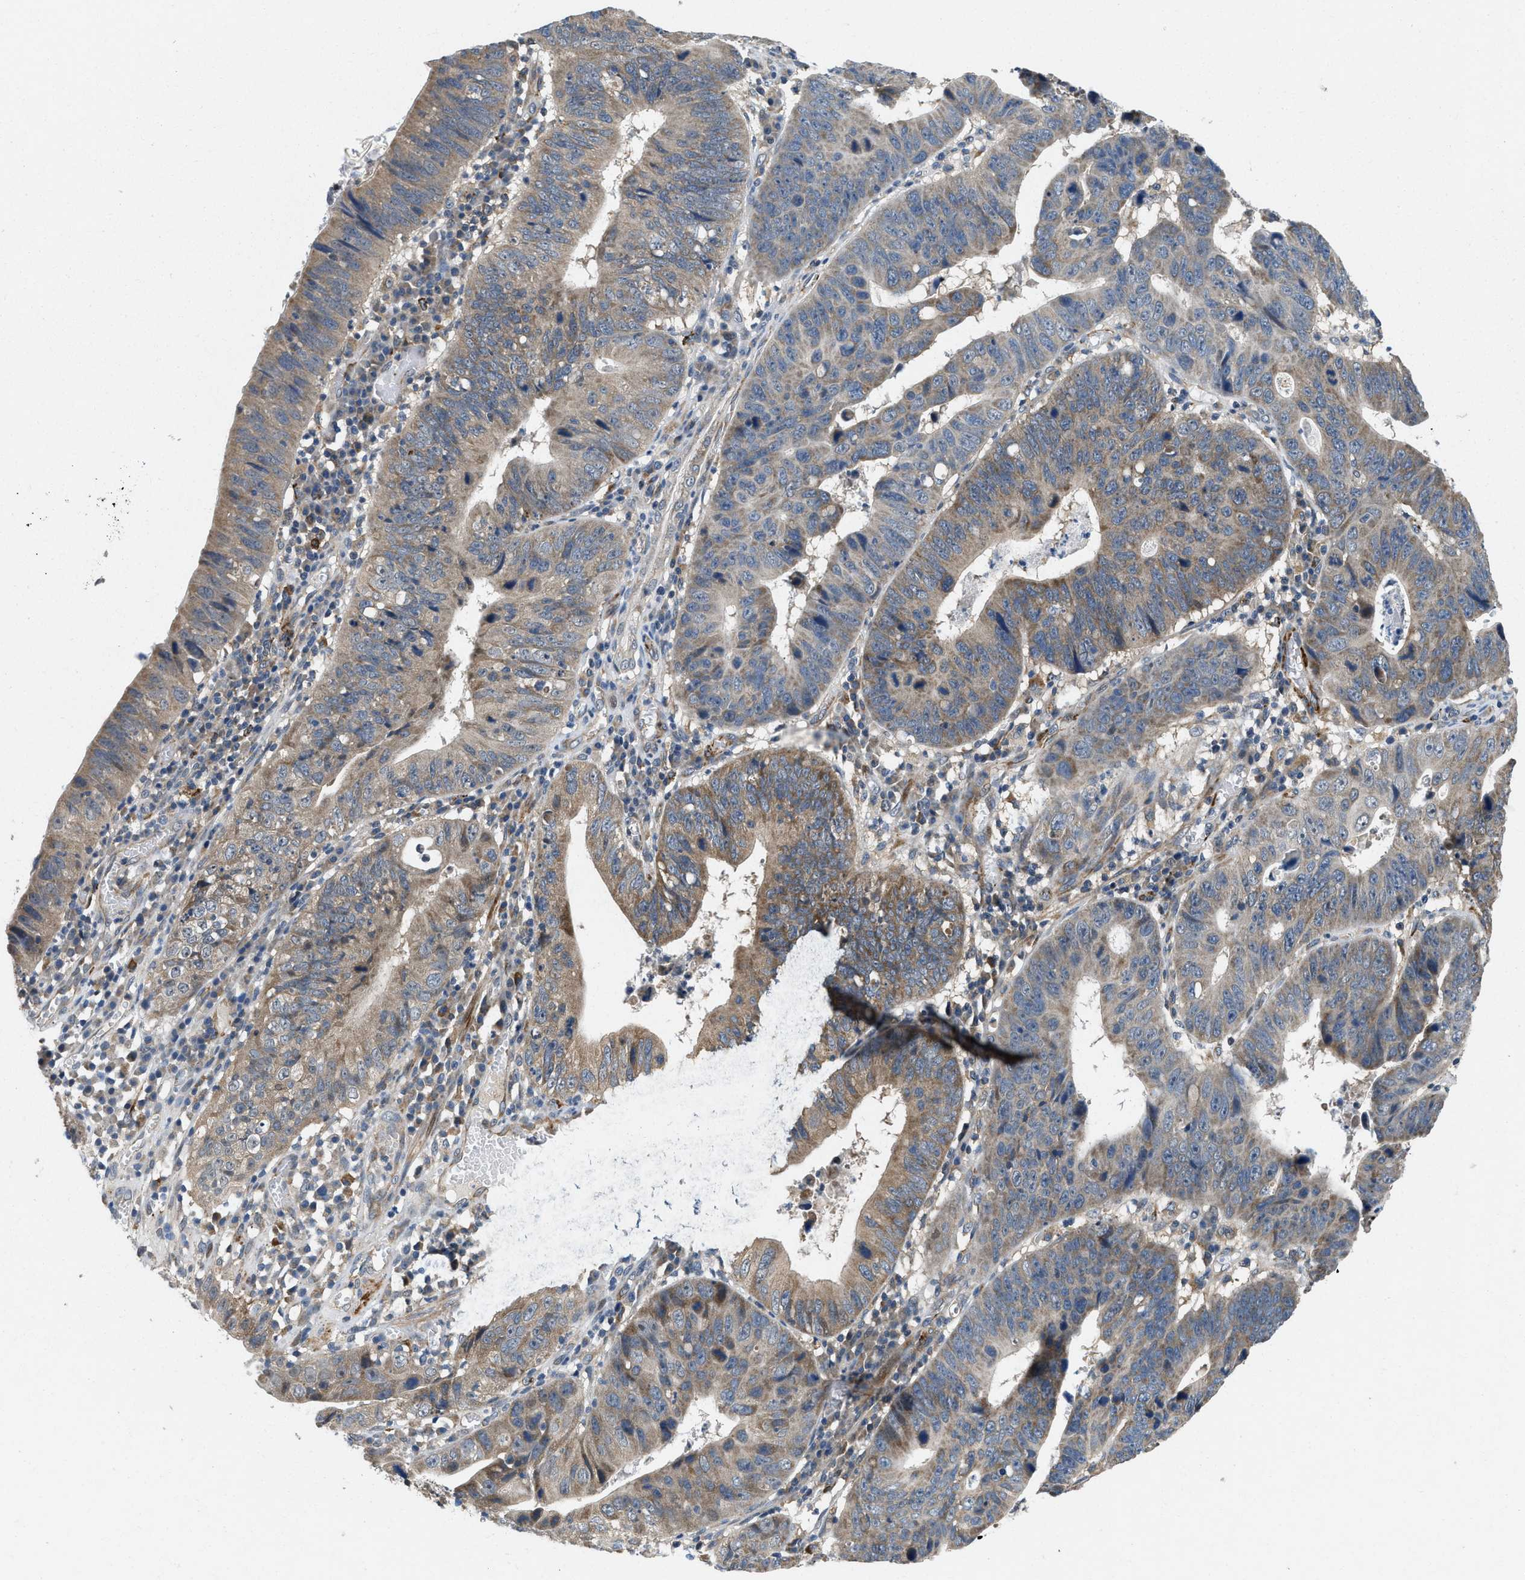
{"staining": {"intensity": "moderate", "quantity": ">75%", "location": "cytoplasmic/membranous"}, "tissue": "stomach cancer", "cell_type": "Tumor cells", "image_type": "cancer", "snomed": [{"axis": "morphology", "description": "Adenocarcinoma, NOS"}, {"axis": "topography", "description": "Stomach"}], "caption": "Human stomach cancer stained with a protein marker exhibits moderate staining in tumor cells.", "gene": "ZNF599", "patient": {"sex": "male", "age": 59}}